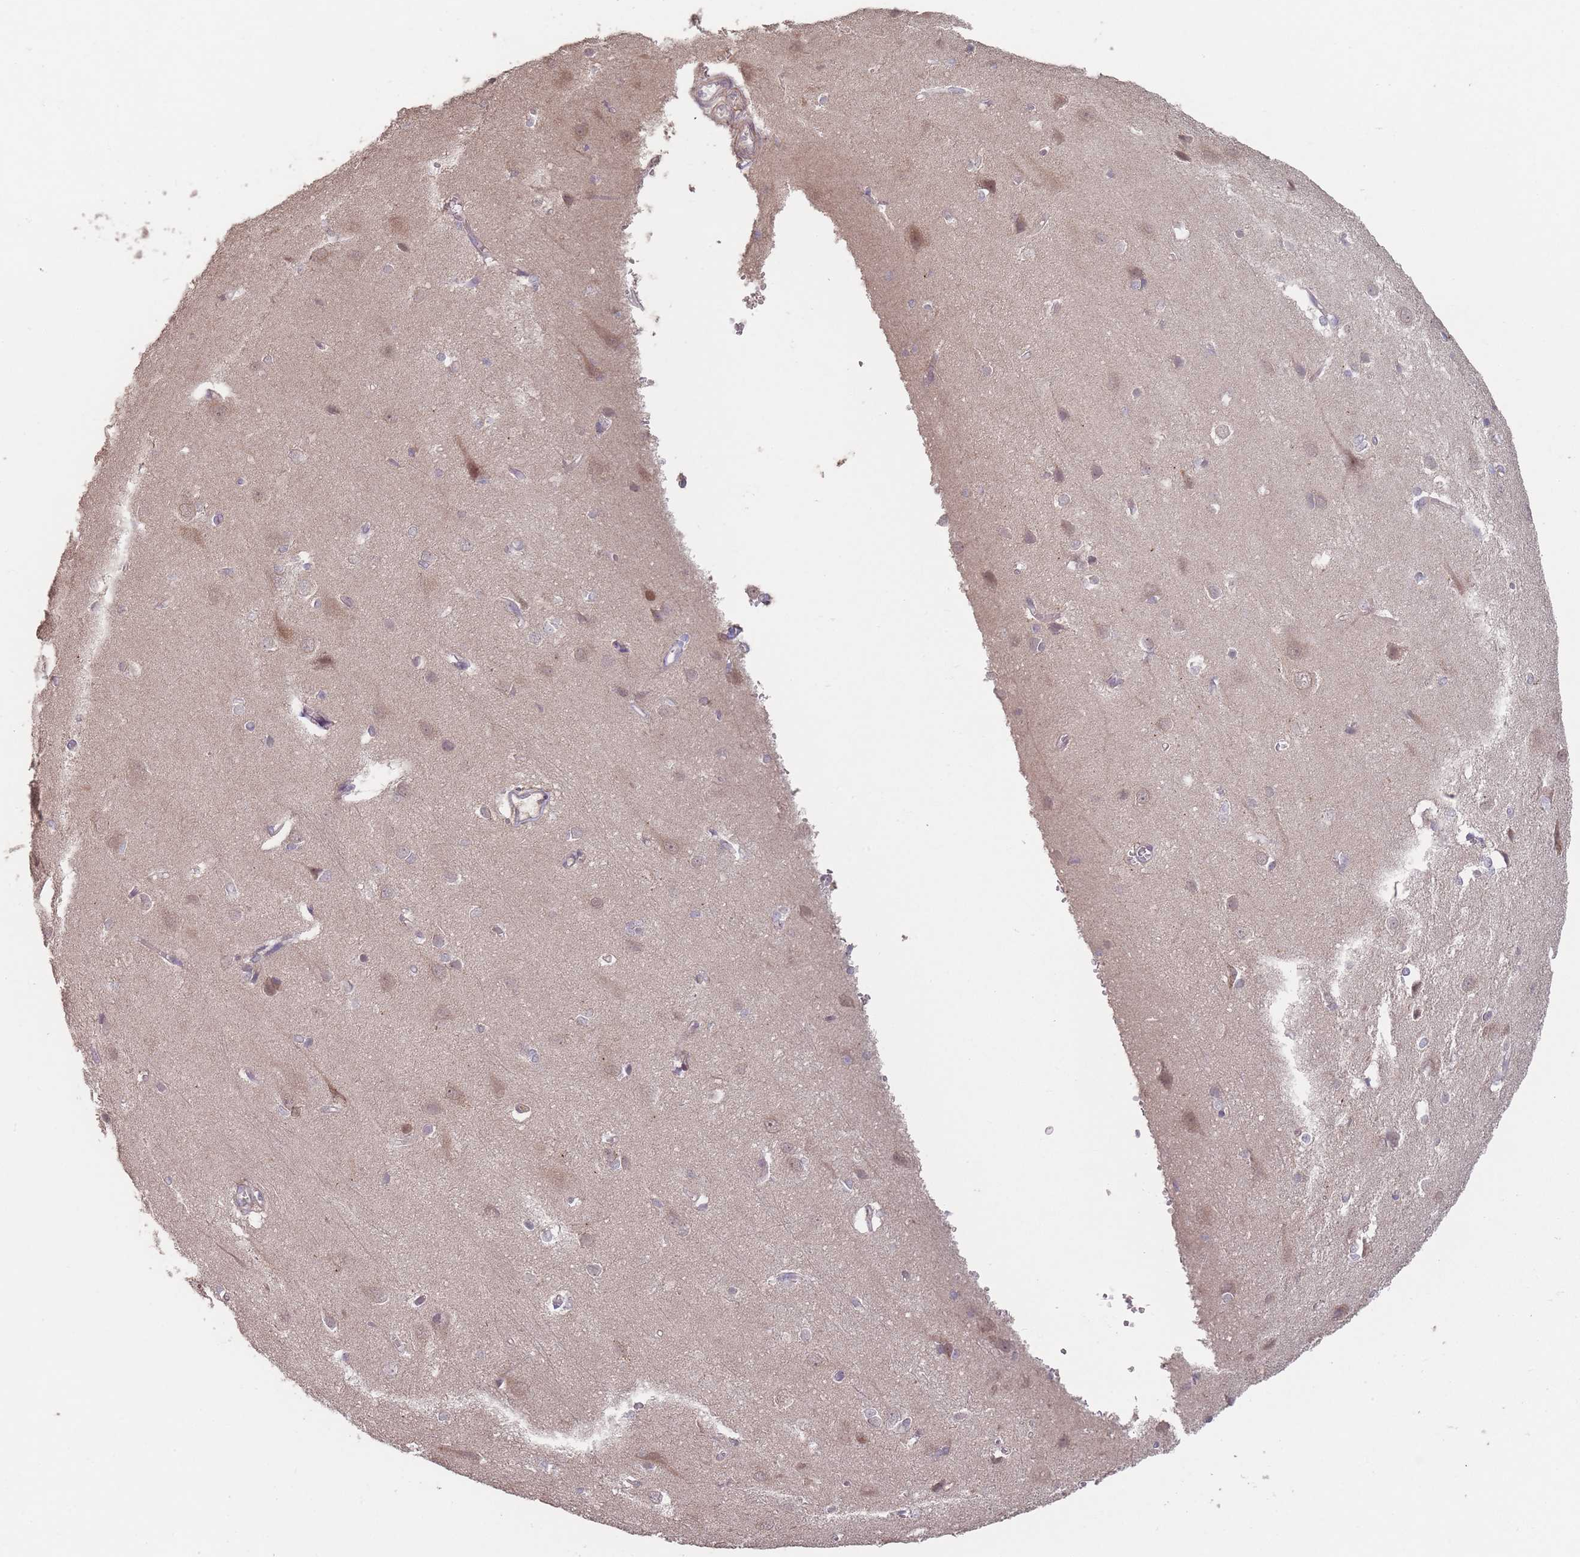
{"staining": {"intensity": "weak", "quantity": "25%-75%", "location": "cytoplasmic/membranous"}, "tissue": "cerebral cortex", "cell_type": "Endothelial cells", "image_type": "normal", "snomed": [{"axis": "morphology", "description": "Normal tissue, NOS"}, {"axis": "topography", "description": "Cerebral cortex"}], "caption": "Protein staining shows weak cytoplasmic/membranous expression in approximately 25%-75% of endothelial cells in benign cerebral cortex.", "gene": "ERCC6L", "patient": {"sex": "male", "age": 37}}